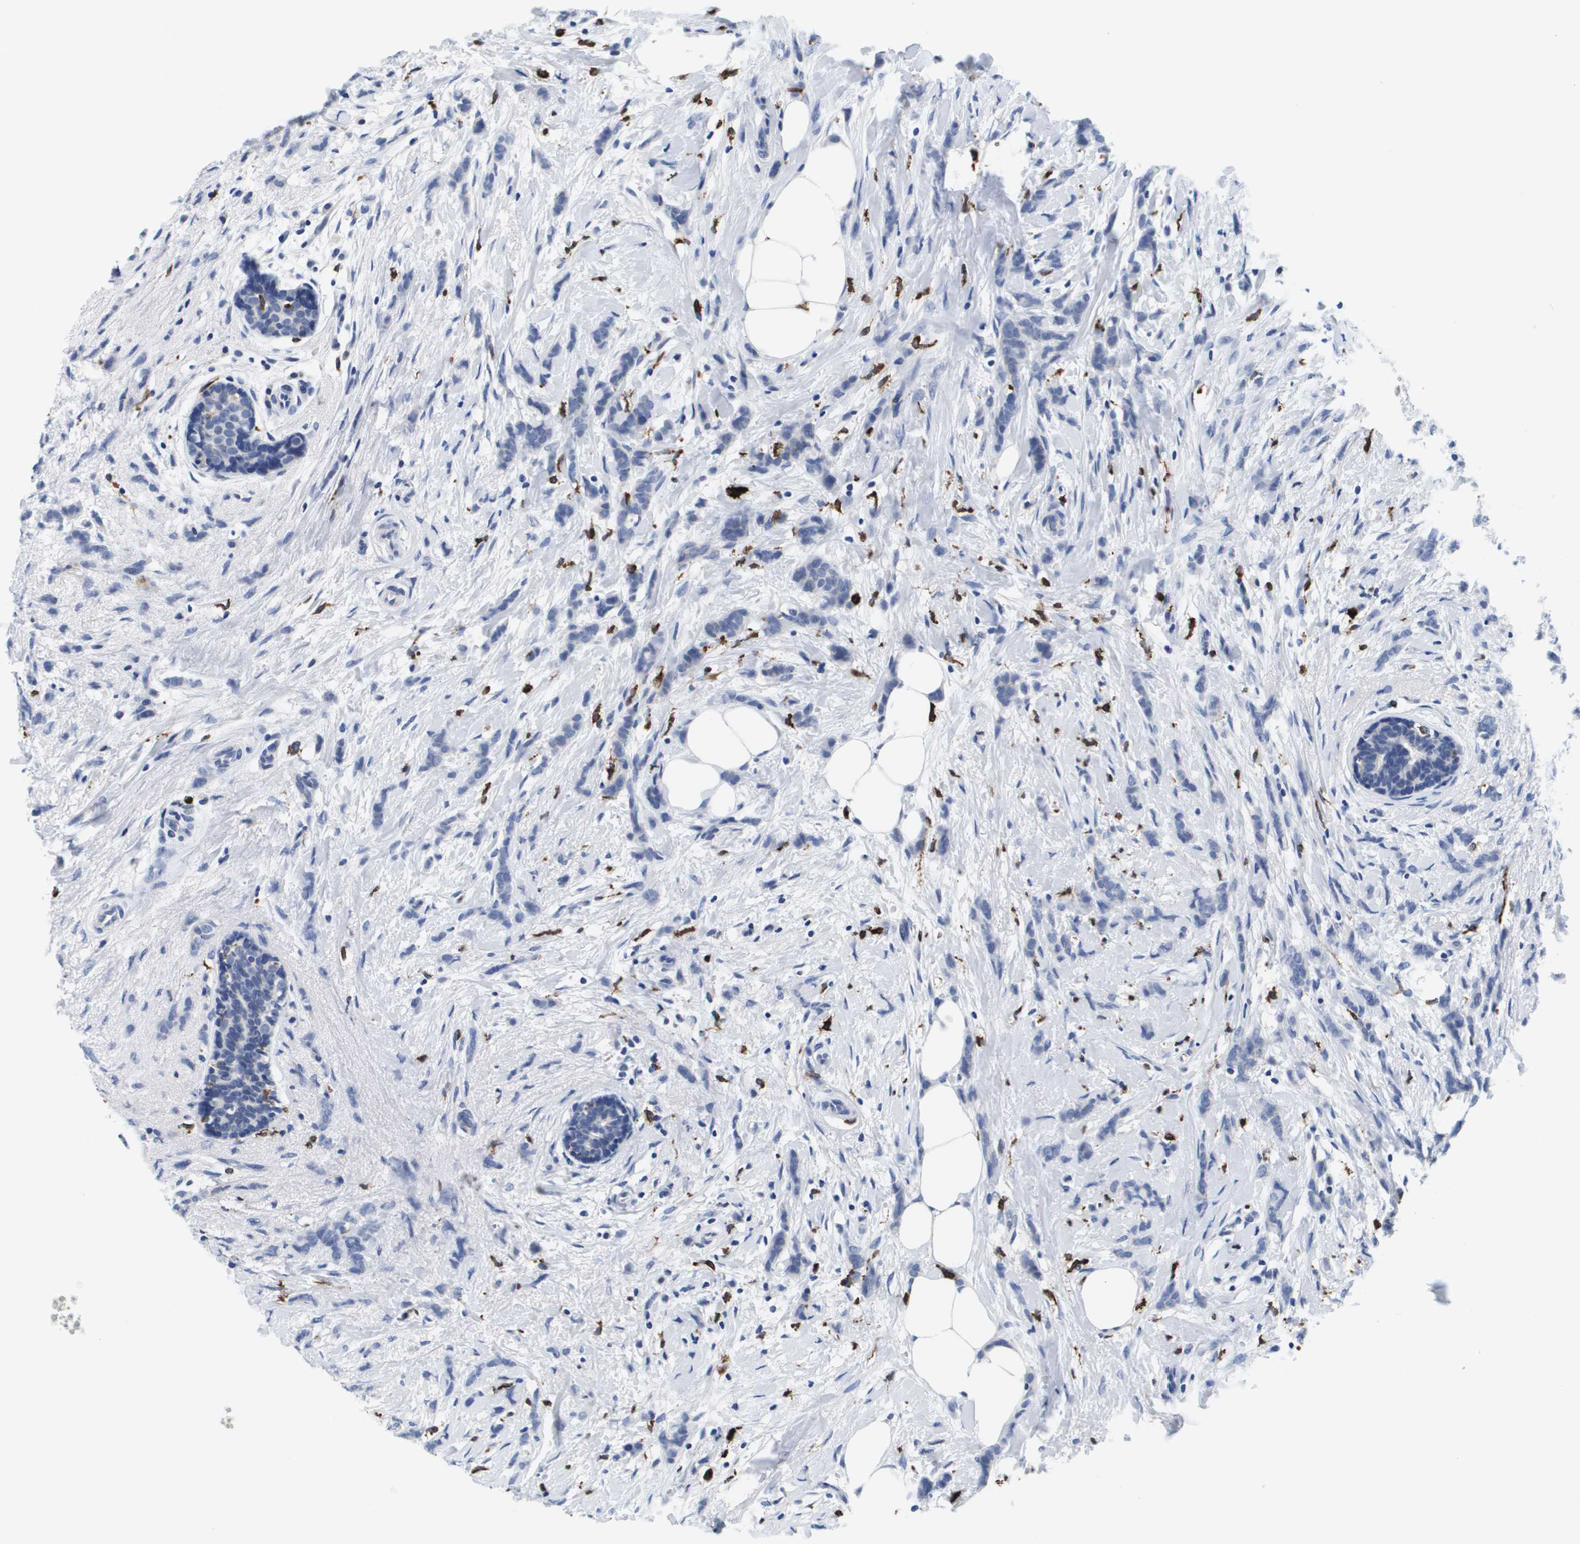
{"staining": {"intensity": "negative", "quantity": "none", "location": "none"}, "tissue": "breast cancer", "cell_type": "Tumor cells", "image_type": "cancer", "snomed": [{"axis": "morphology", "description": "Lobular carcinoma, in situ"}, {"axis": "morphology", "description": "Lobular carcinoma"}, {"axis": "topography", "description": "Breast"}], "caption": "IHC of lobular carcinoma in situ (breast) shows no positivity in tumor cells. (Brightfield microscopy of DAB IHC at high magnification).", "gene": "HMOX1", "patient": {"sex": "female", "age": 41}}